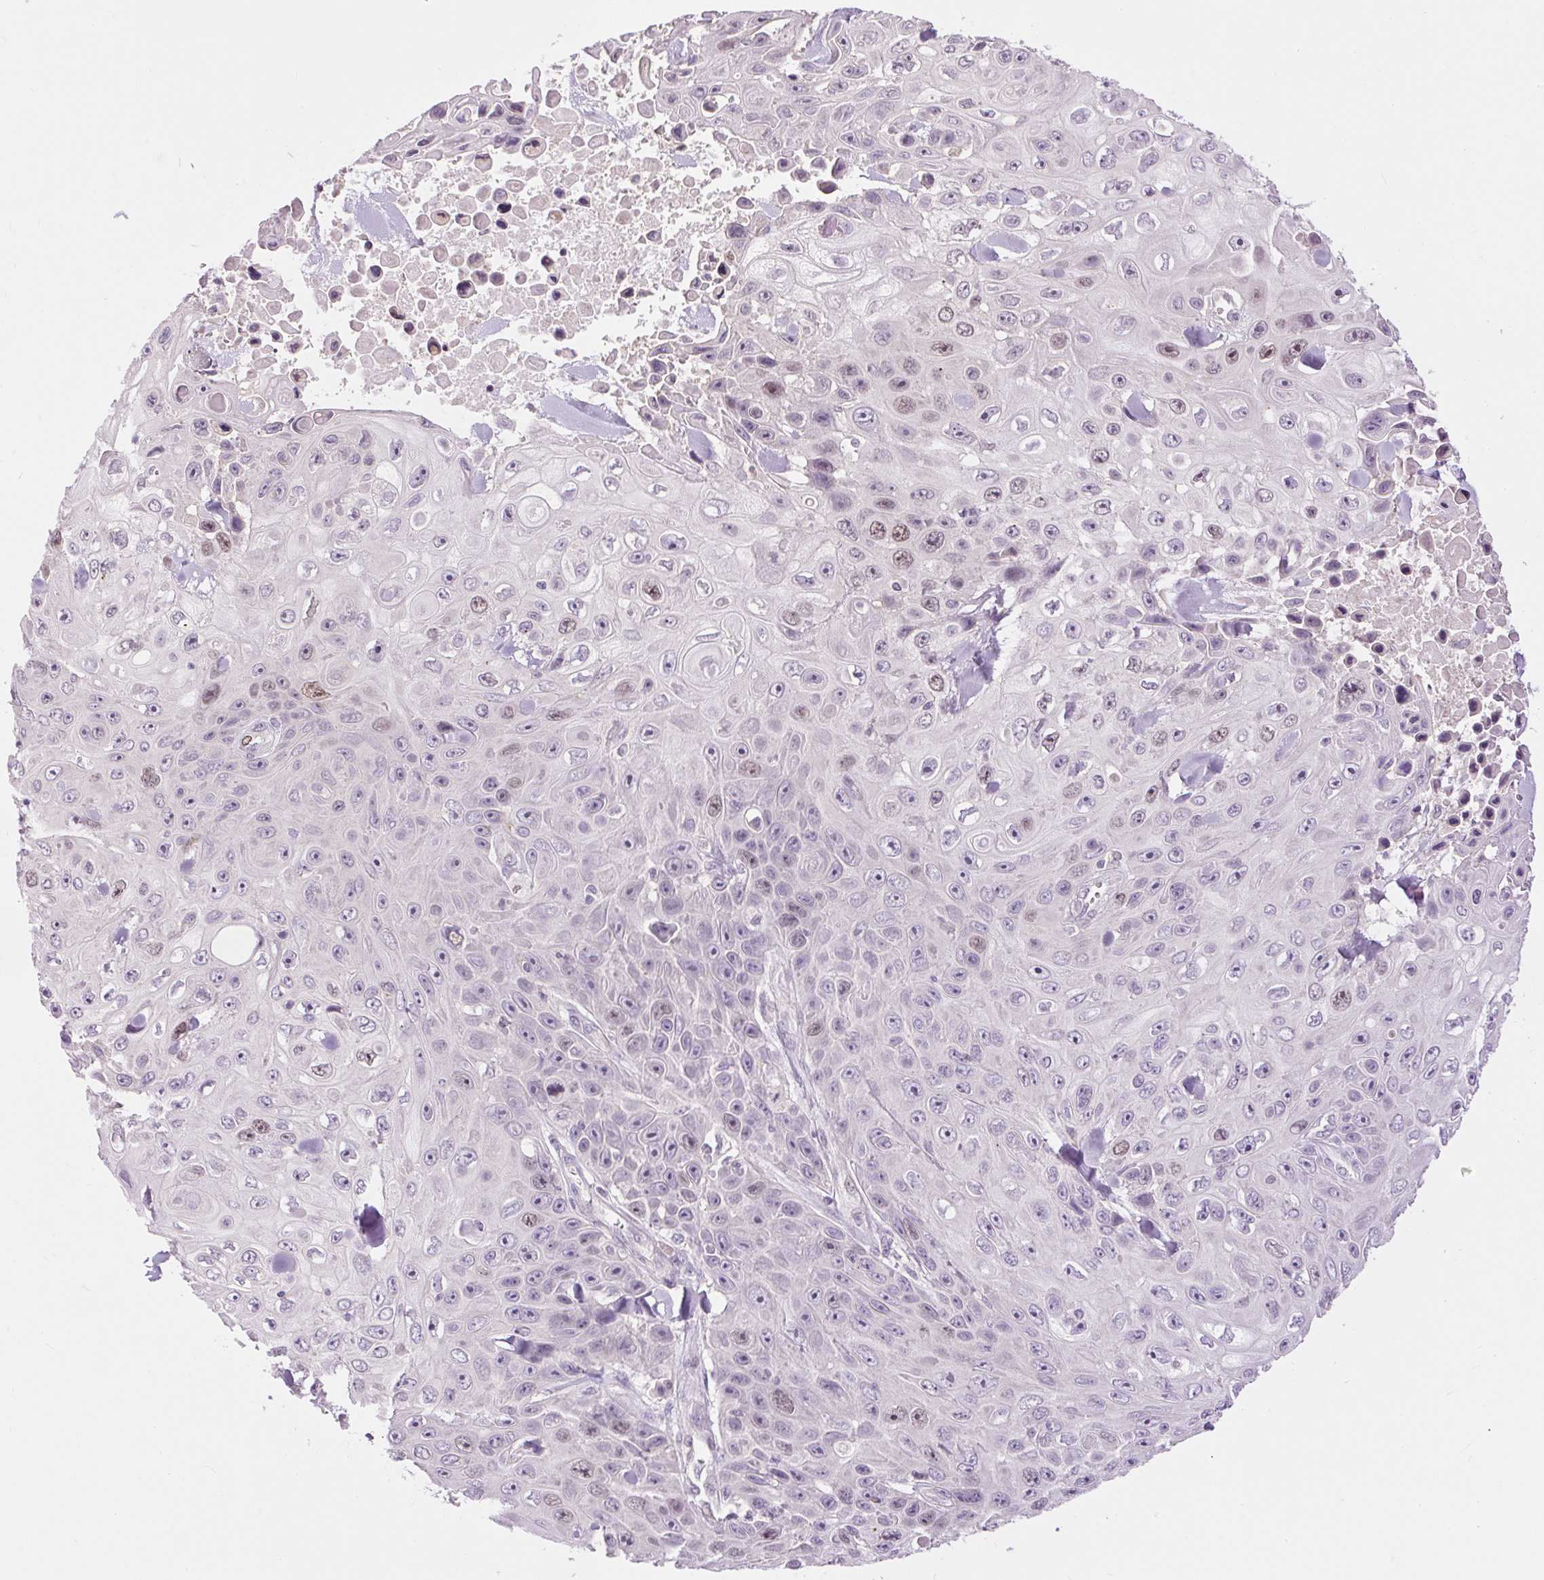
{"staining": {"intensity": "weak", "quantity": "<25%", "location": "nuclear"}, "tissue": "skin cancer", "cell_type": "Tumor cells", "image_type": "cancer", "snomed": [{"axis": "morphology", "description": "Squamous cell carcinoma, NOS"}, {"axis": "topography", "description": "Skin"}], "caption": "IHC histopathology image of neoplastic tissue: human skin cancer stained with DAB demonstrates no significant protein positivity in tumor cells. Brightfield microscopy of IHC stained with DAB (3,3'-diaminobenzidine) (brown) and hematoxylin (blue), captured at high magnification.", "gene": "RACGAP1", "patient": {"sex": "male", "age": 82}}